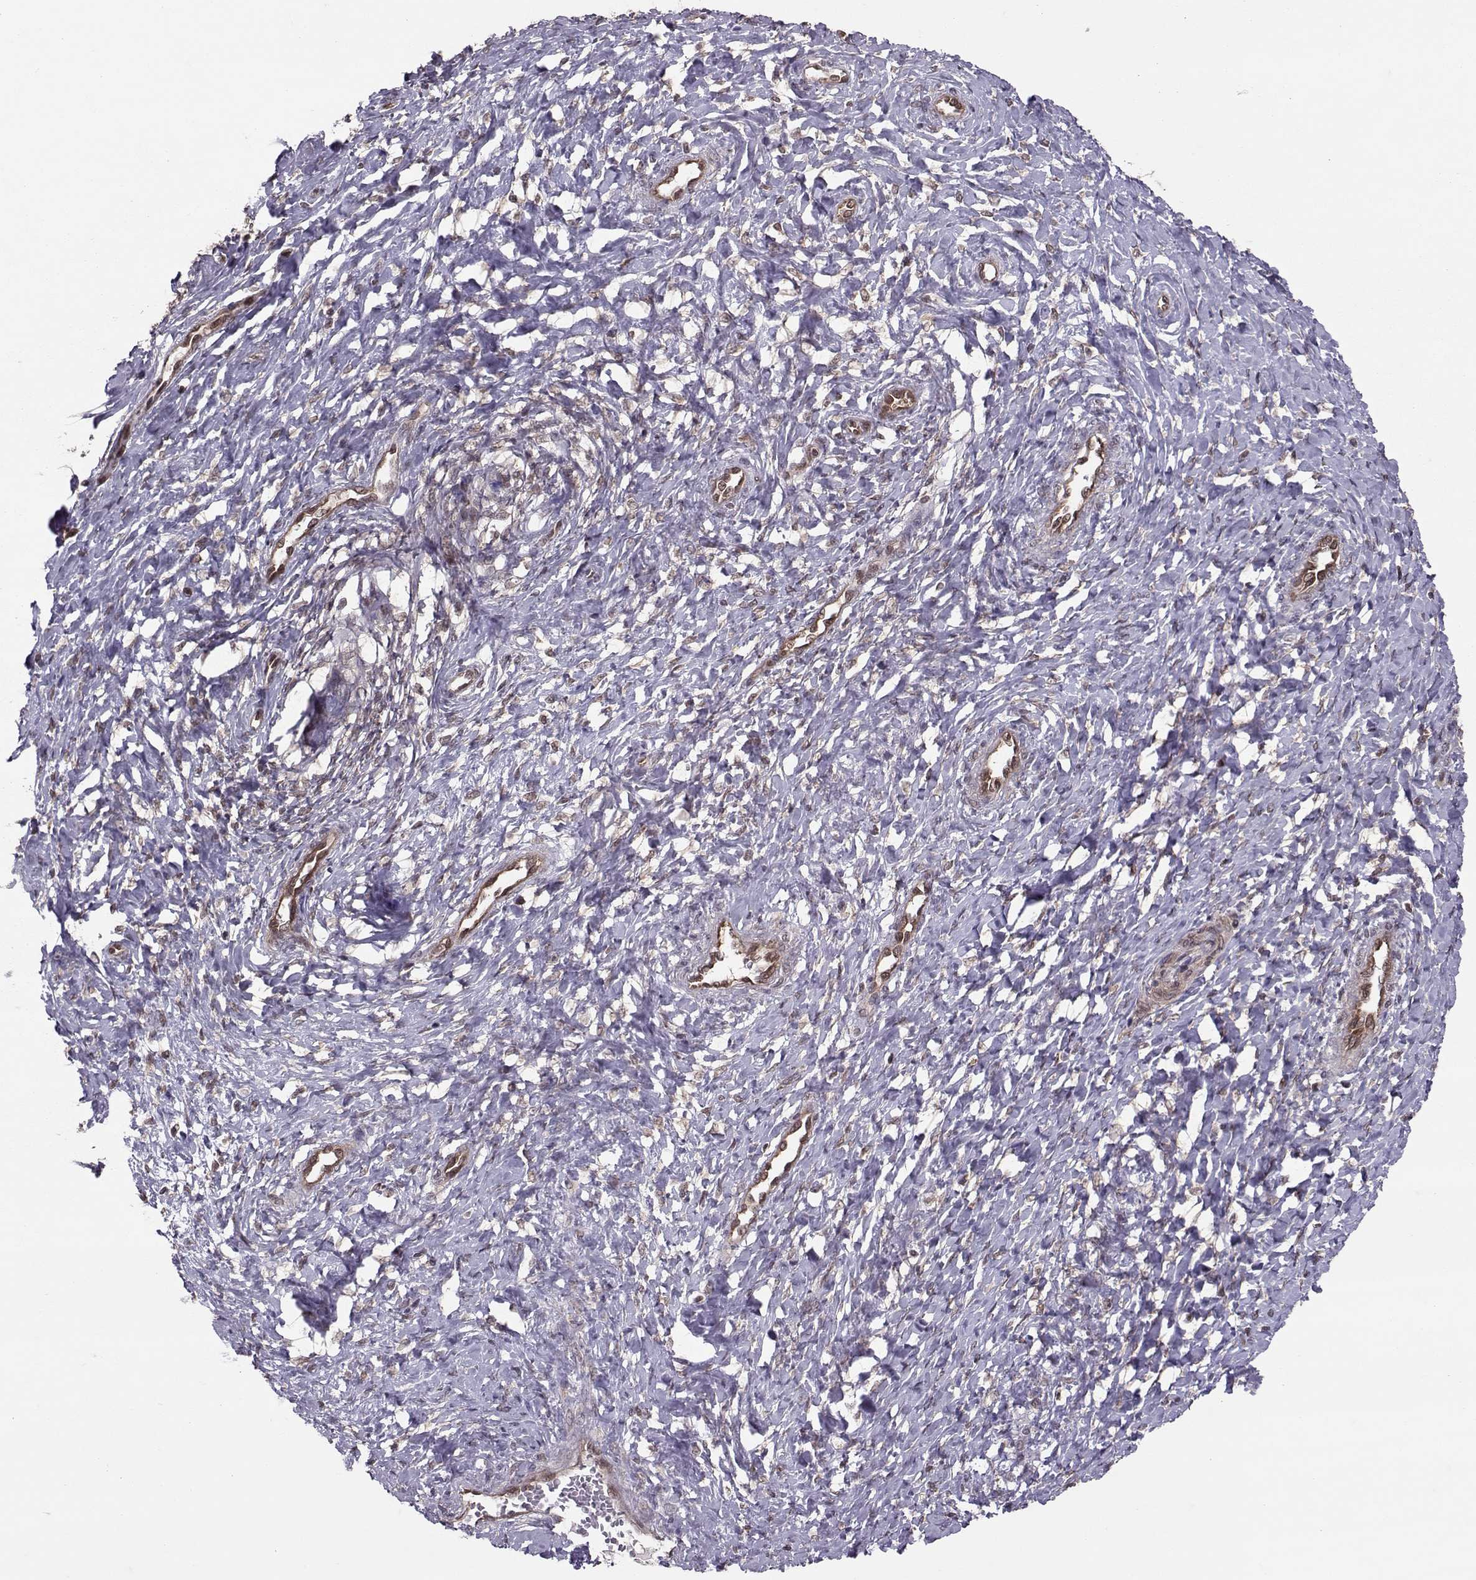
{"staining": {"intensity": "moderate", "quantity": ">75%", "location": "cytoplasmic/membranous"}, "tissue": "cervix", "cell_type": "Glandular cells", "image_type": "normal", "snomed": [{"axis": "morphology", "description": "Normal tissue, NOS"}, {"axis": "topography", "description": "Cervix"}], "caption": "Protein analysis of benign cervix exhibits moderate cytoplasmic/membranous positivity in approximately >75% of glandular cells.", "gene": "PPP2R2A", "patient": {"sex": "female", "age": 37}}